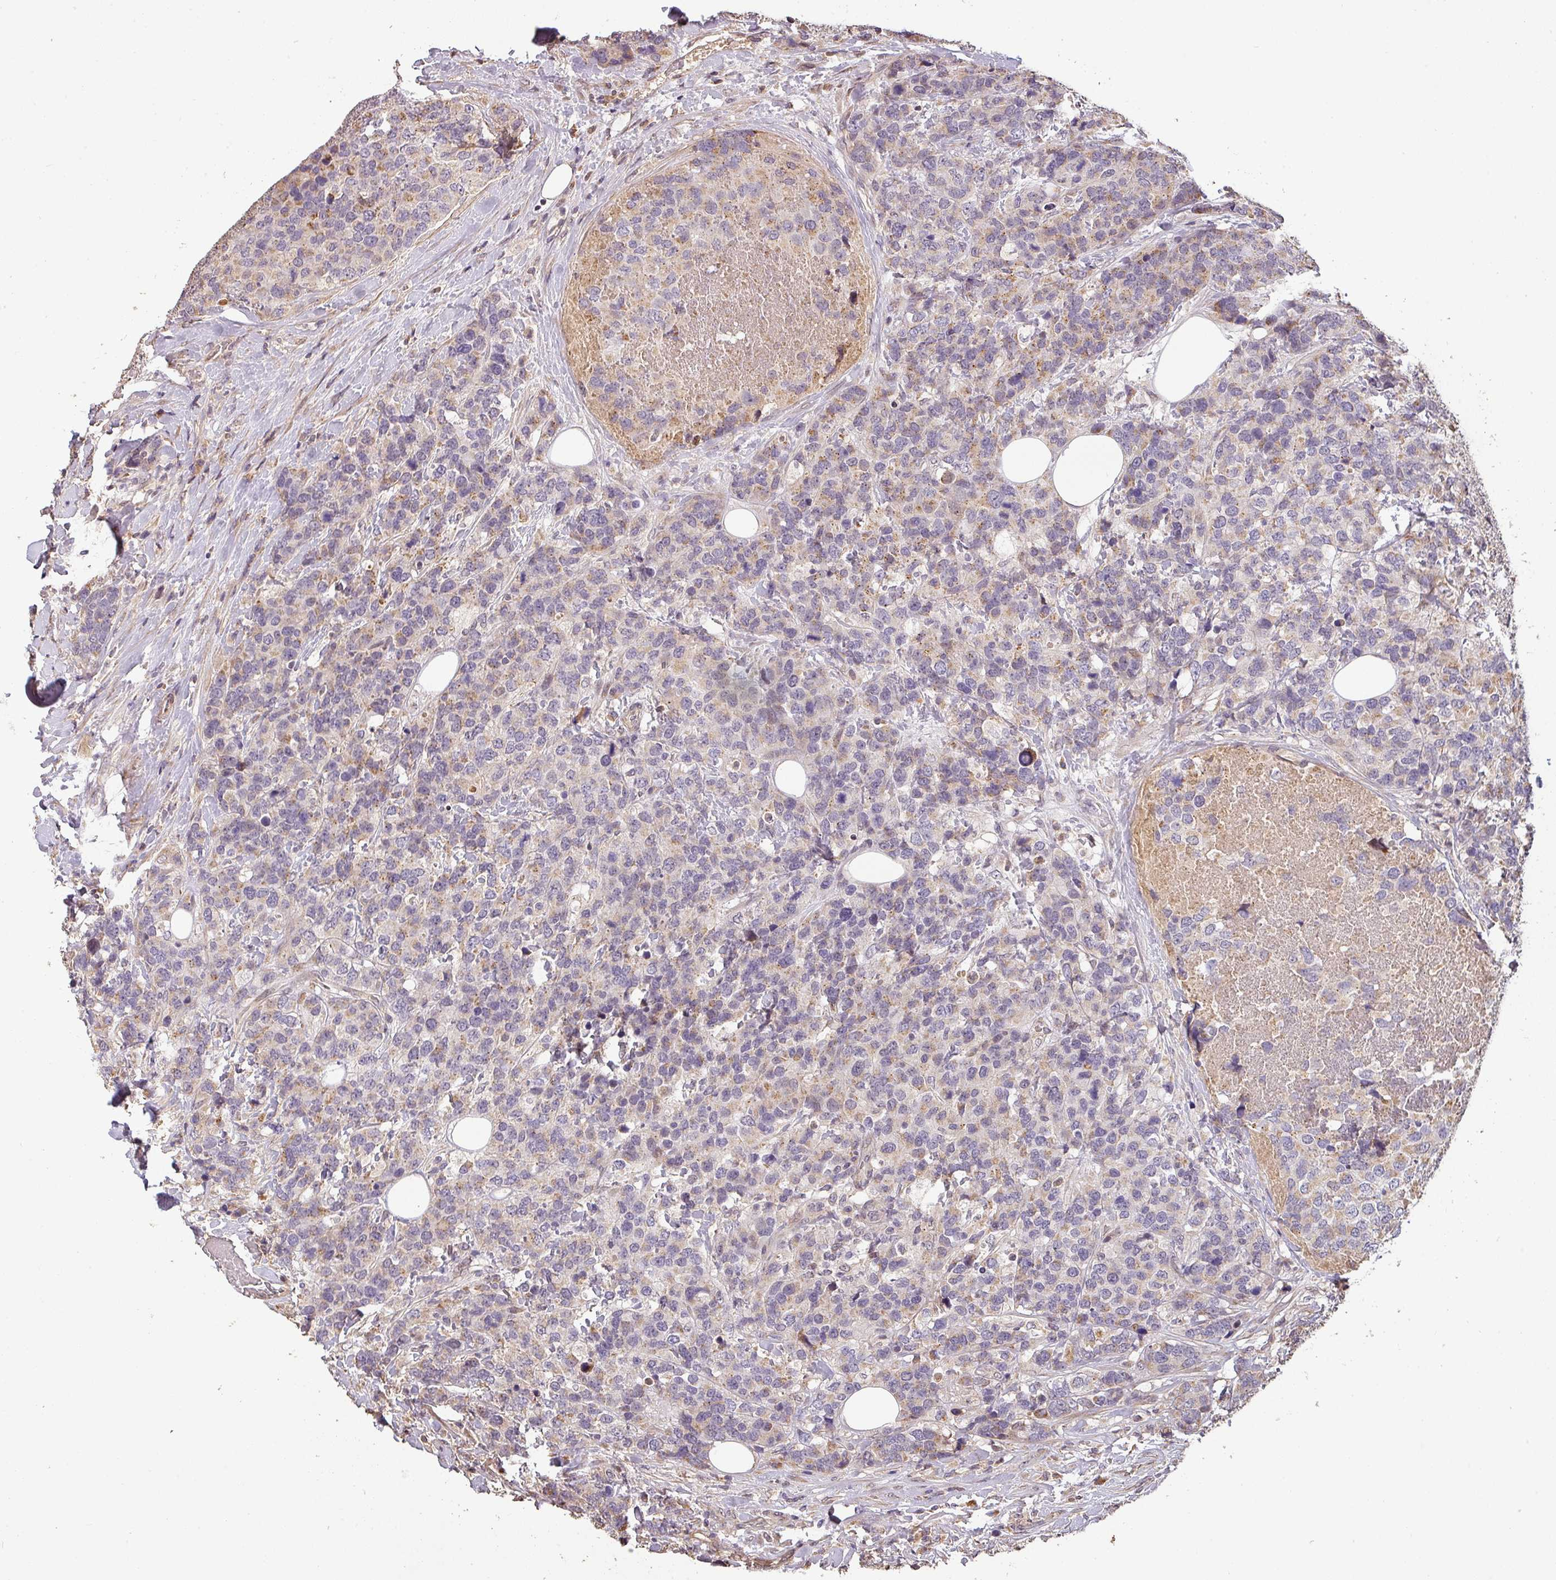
{"staining": {"intensity": "weak", "quantity": "<25%", "location": "cytoplasmic/membranous"}, "tissue": "breast cancer", "cell_type": "Tumor cells", "image_type": "cancer", "snomed": [{"axis": "morphology", "description": "Lobular carcinoma"}, {"axis": "topography", "description": "Breast"}], "caption": "Photomicrograph shows no significant protein expression in tumor cells of lobular carcinoma (breast). (DAB (3,3'-diaminobenzidine) IHC with hematoxylin counter stain).", "gene": "BPIFB3", "patient": {"sex": "female", "age": 59}}